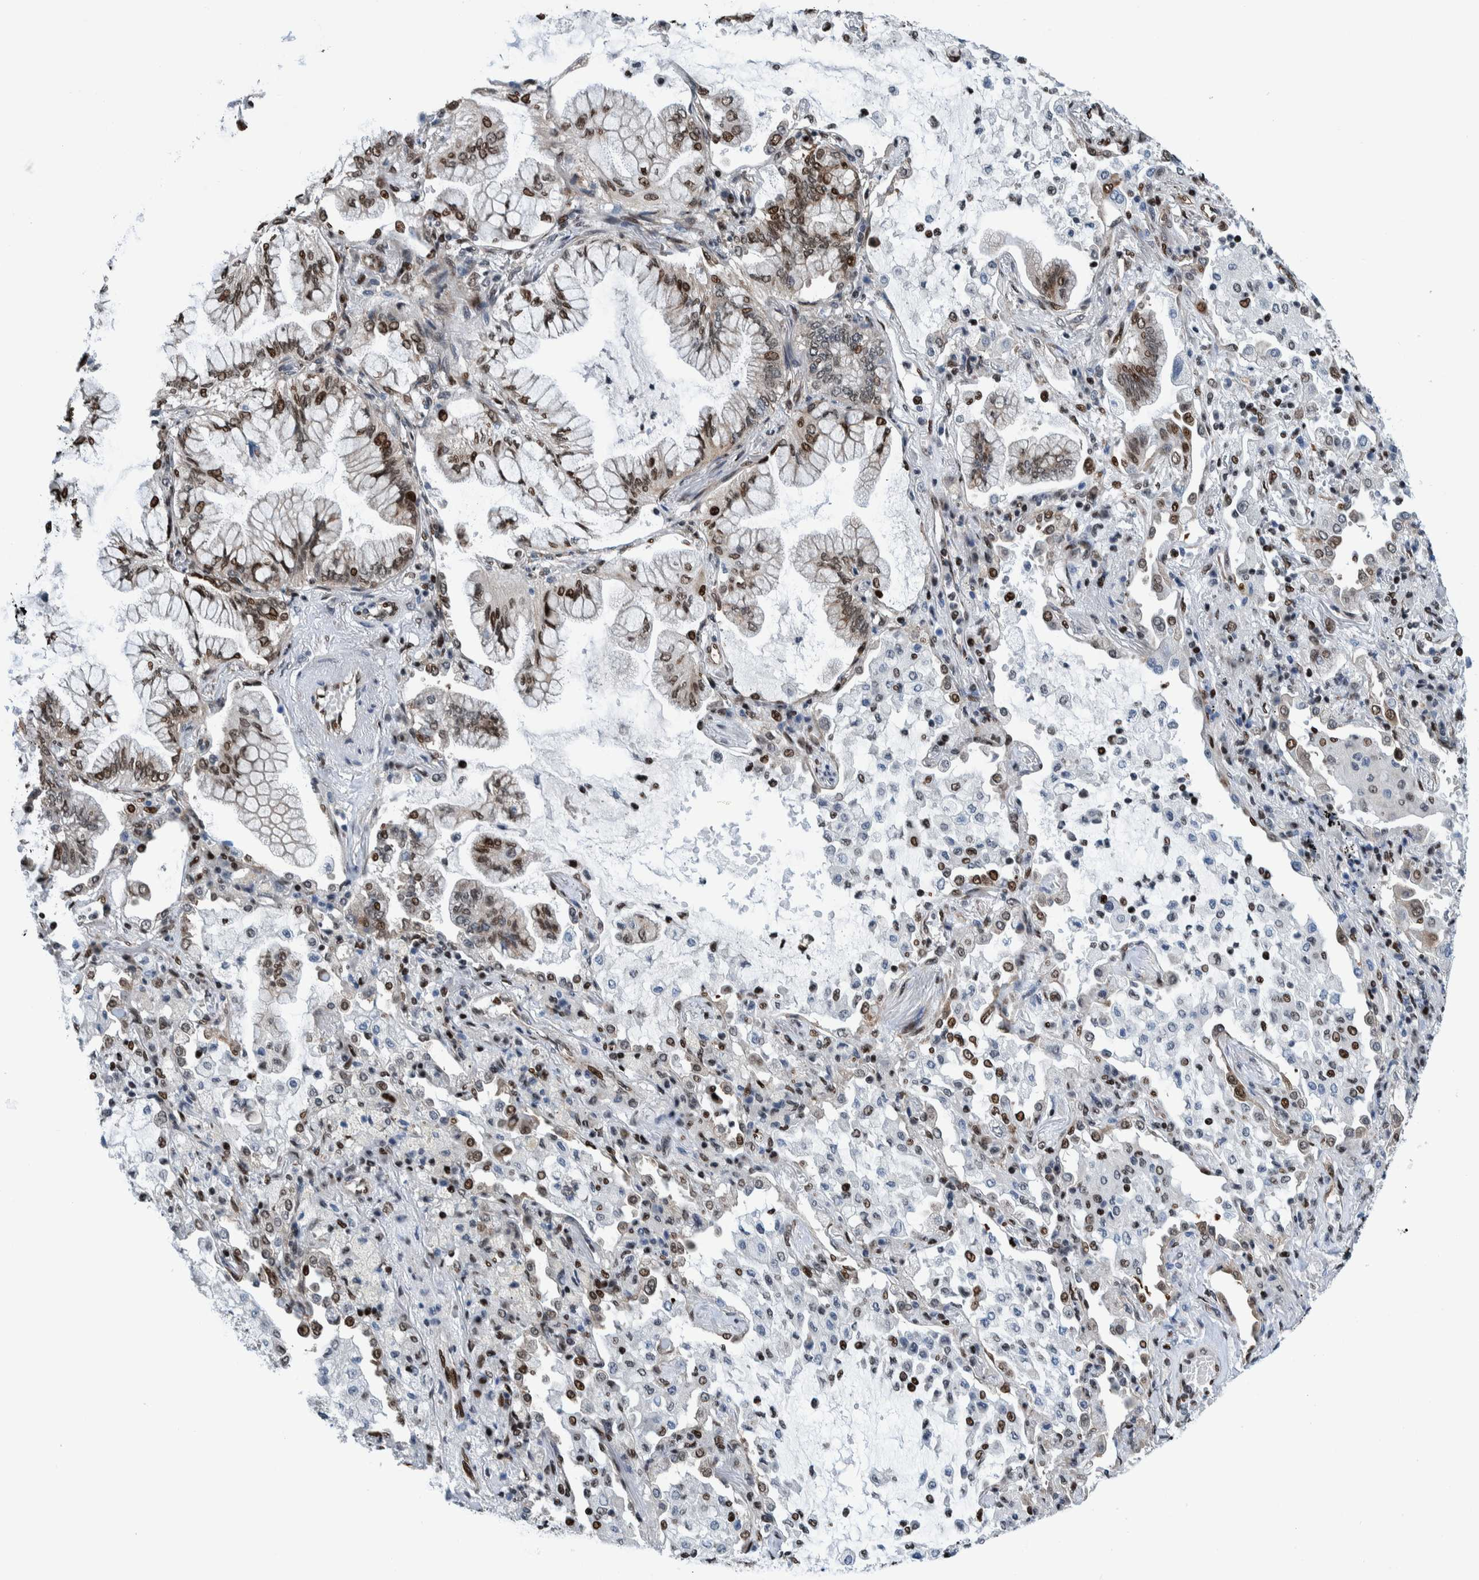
{"staining": {"intensity": "strong", "quantity": ">75%", "location": "nuclear"}, "tissue": "lung cancer", "cell_type": "Tumor cells", "image_type": "cancer", "snomed": [{"axis": "morphology", "description": "Adenocarcinoma, NOS"}, {"axis": "topography", "description": "Lung"}], "caption": "Tumor cells demonstrate high levels of strong nuclear expression in approximately >75% of cells in adenocarcinoma (lung).", "gene": "HEATR9", "patient": {"sex": "female", "age": 70}}